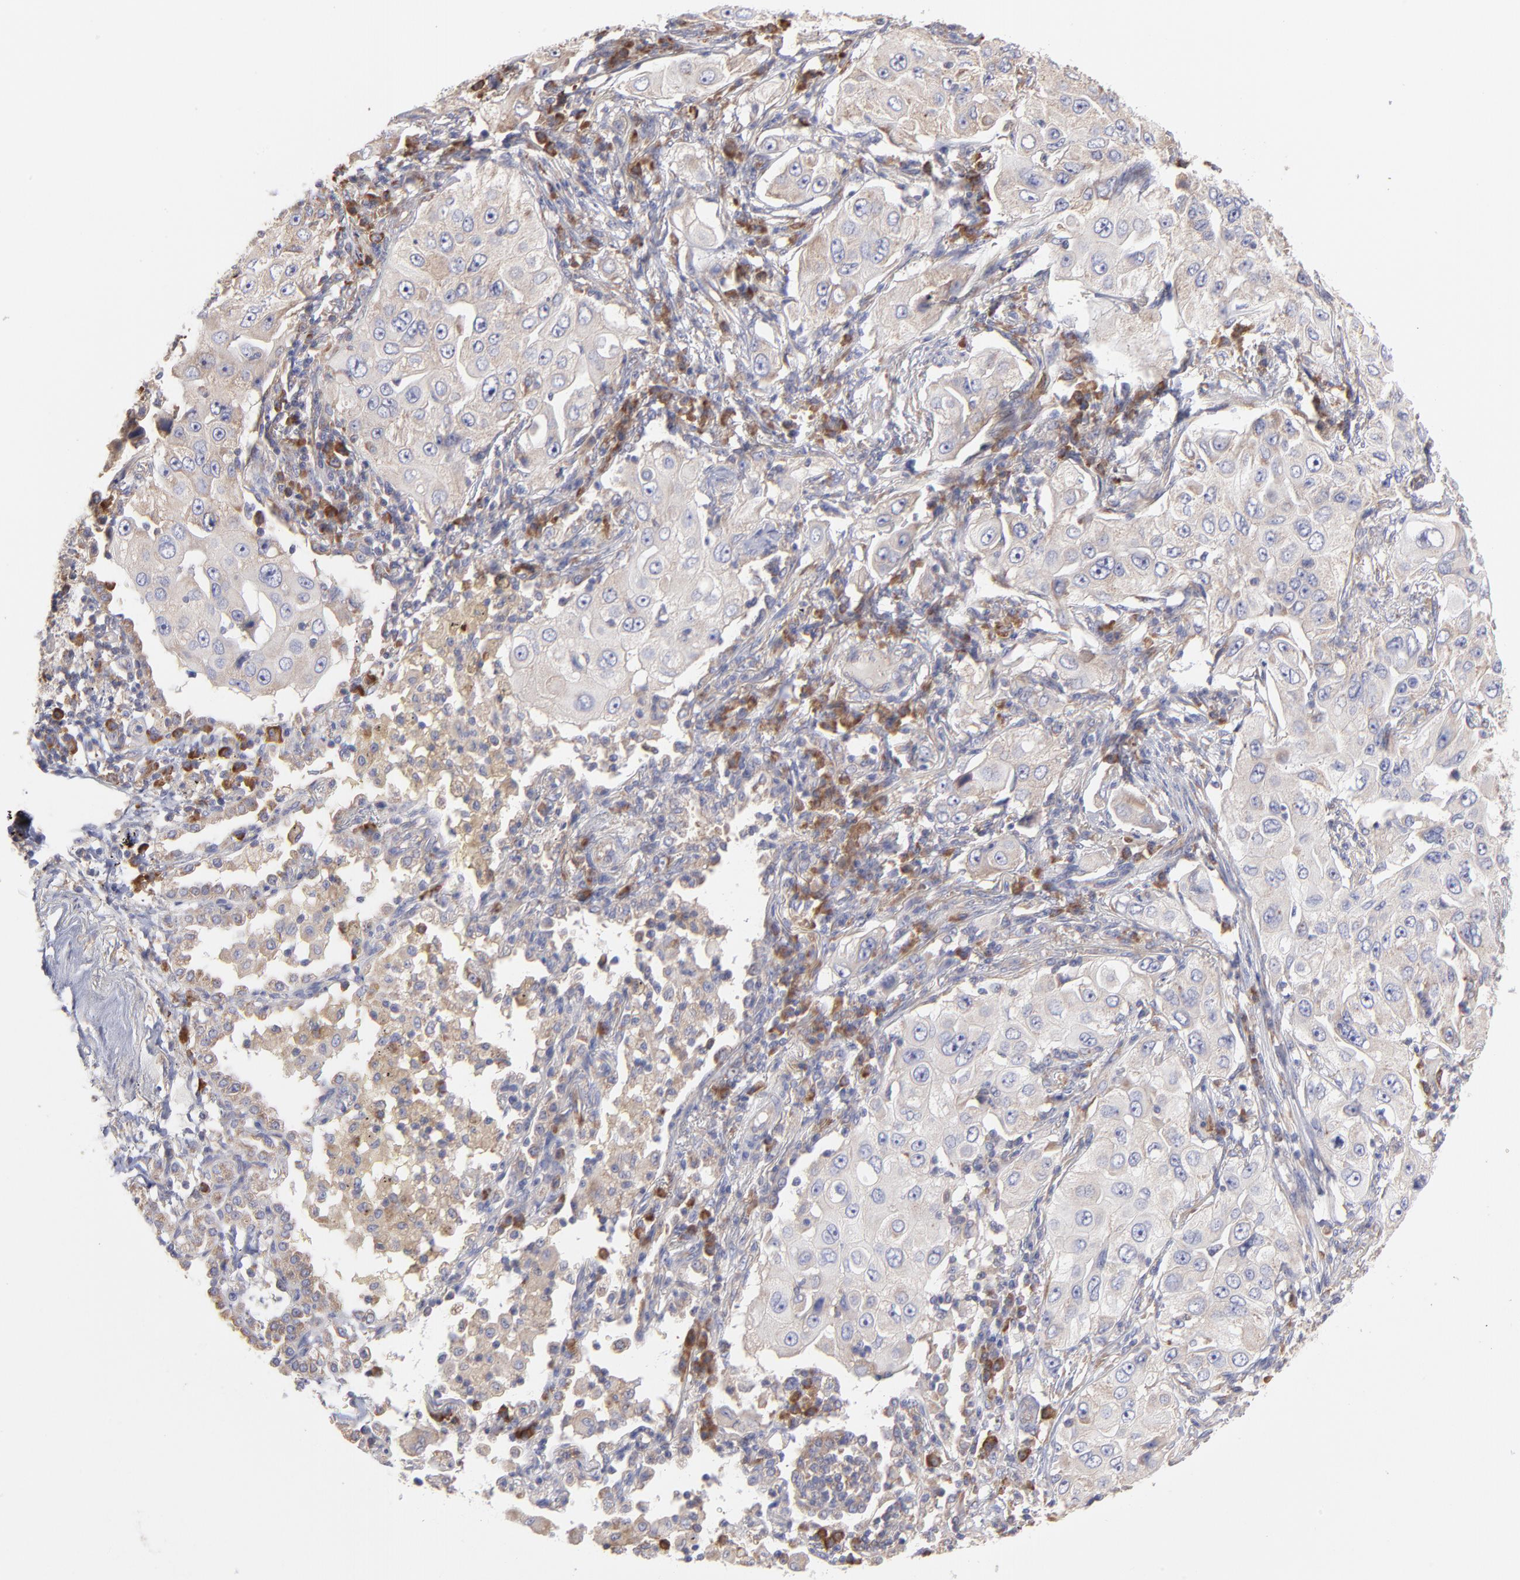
{"staining": {"intensity": "negative", "quantity": "none", "location": "none"}, "tissue": "lung cancer", "cell_type": "Tumor cells", "image_type": "cancer", "snomed": [{"axis": "morphology", "description": "Adenocarcinoma, NOS"}, {"axis": "topography", "description": "Lung"}], "caption": "Immunohistochemistry of human adenocarcinoma (lung) reveals no expression in tumor cells.", "gene": "RPLP0", "patient": {"sex": "male", "age": 84}}